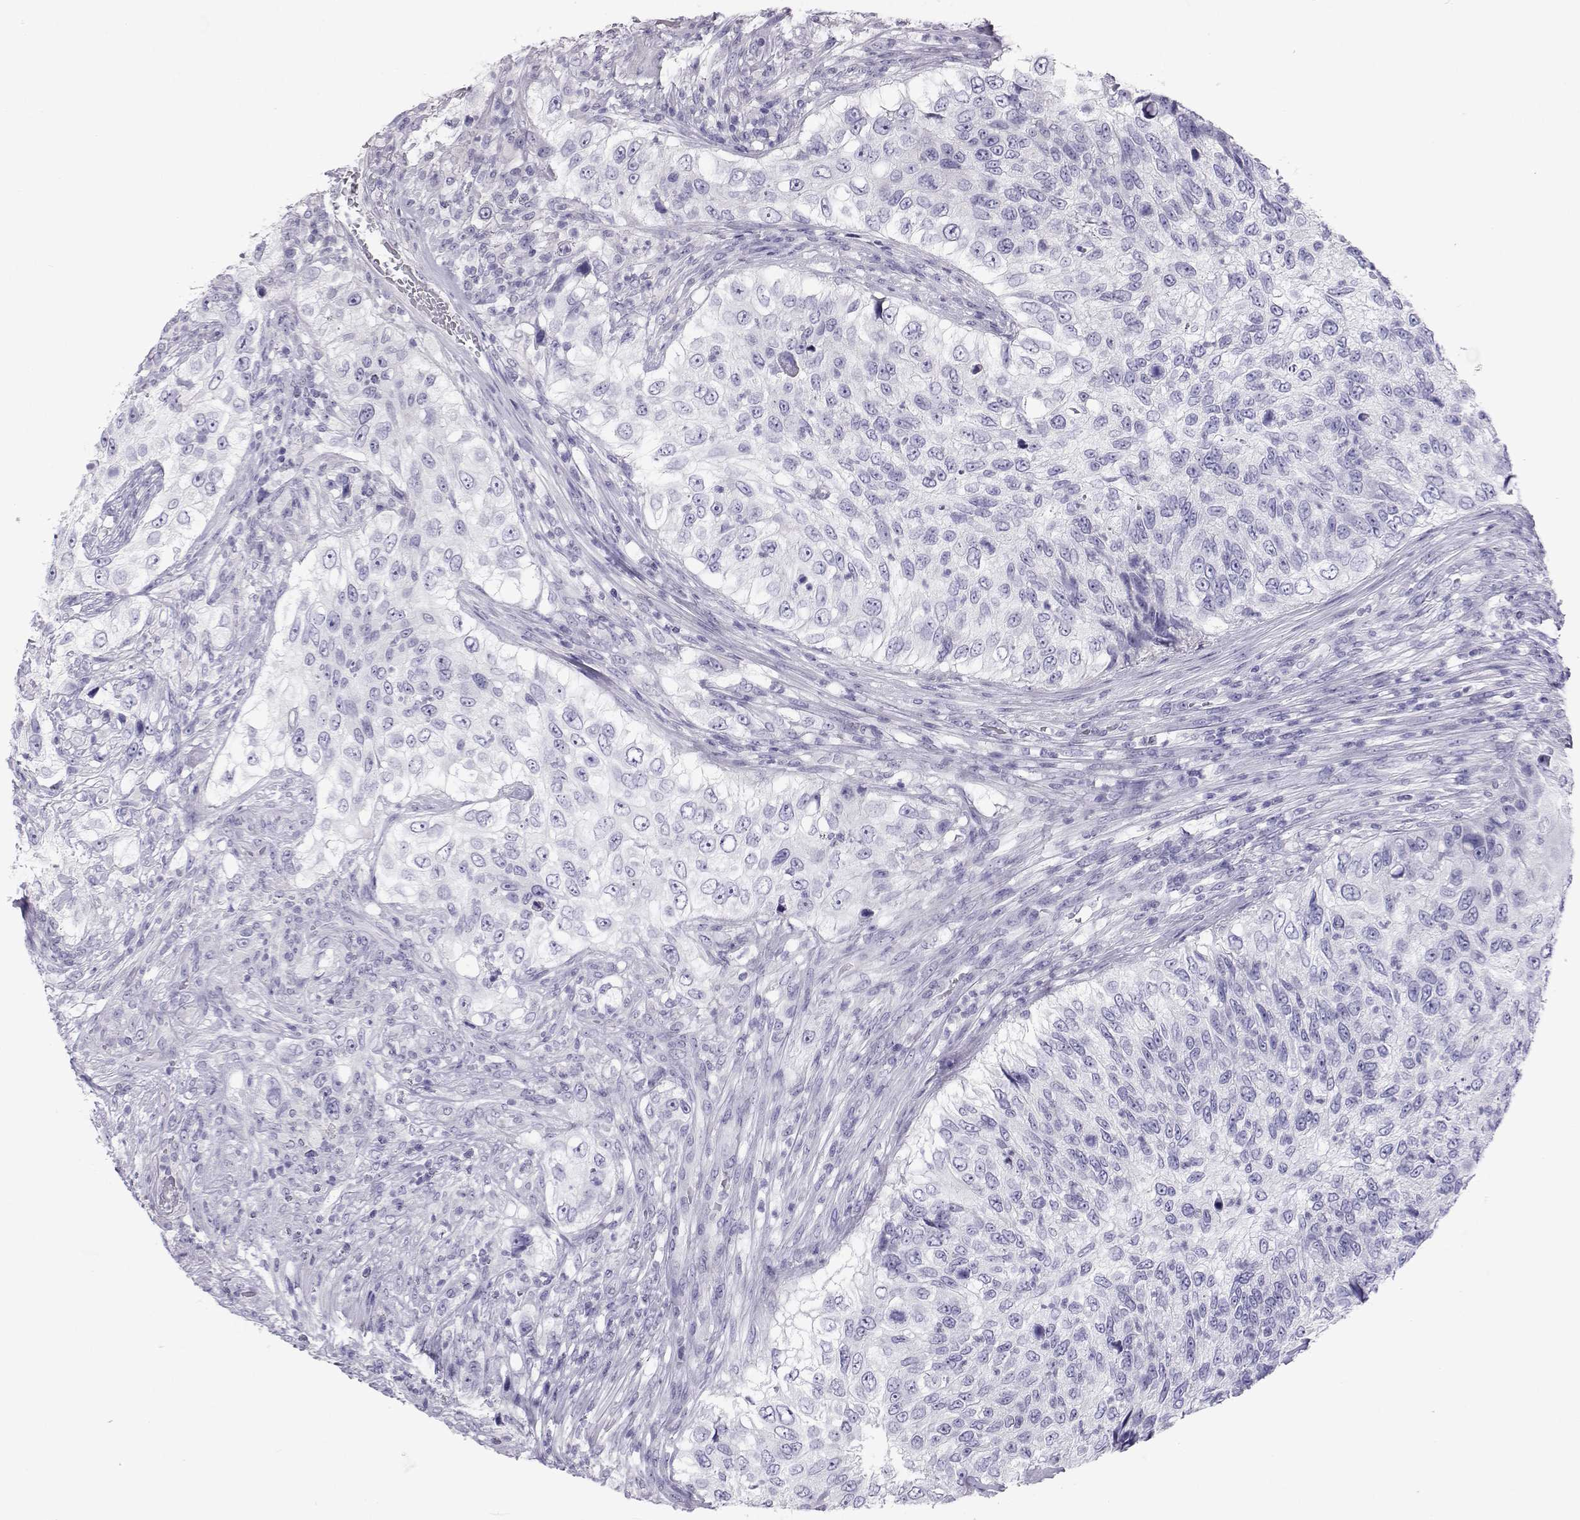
{"staining": {"intensity": "negative", "quantity": "none", "location": "none"}, "tissue": "urothelial cancer", "cell_type": "Tumor cells", "image_type": "cancer", "snomed": [{"axis": "morphology", "description": "Urothelial carcinoma, High grade"}, {"axis": "topography", "description": "Urinary bladder"}], "caption": "An IHC photomicrograph of urothelial cancer is shown. There is no staining in tumor cells of urothelial cancer.", "gene": "PLIN4", "patient": {"sex": "female", "age": 60}}